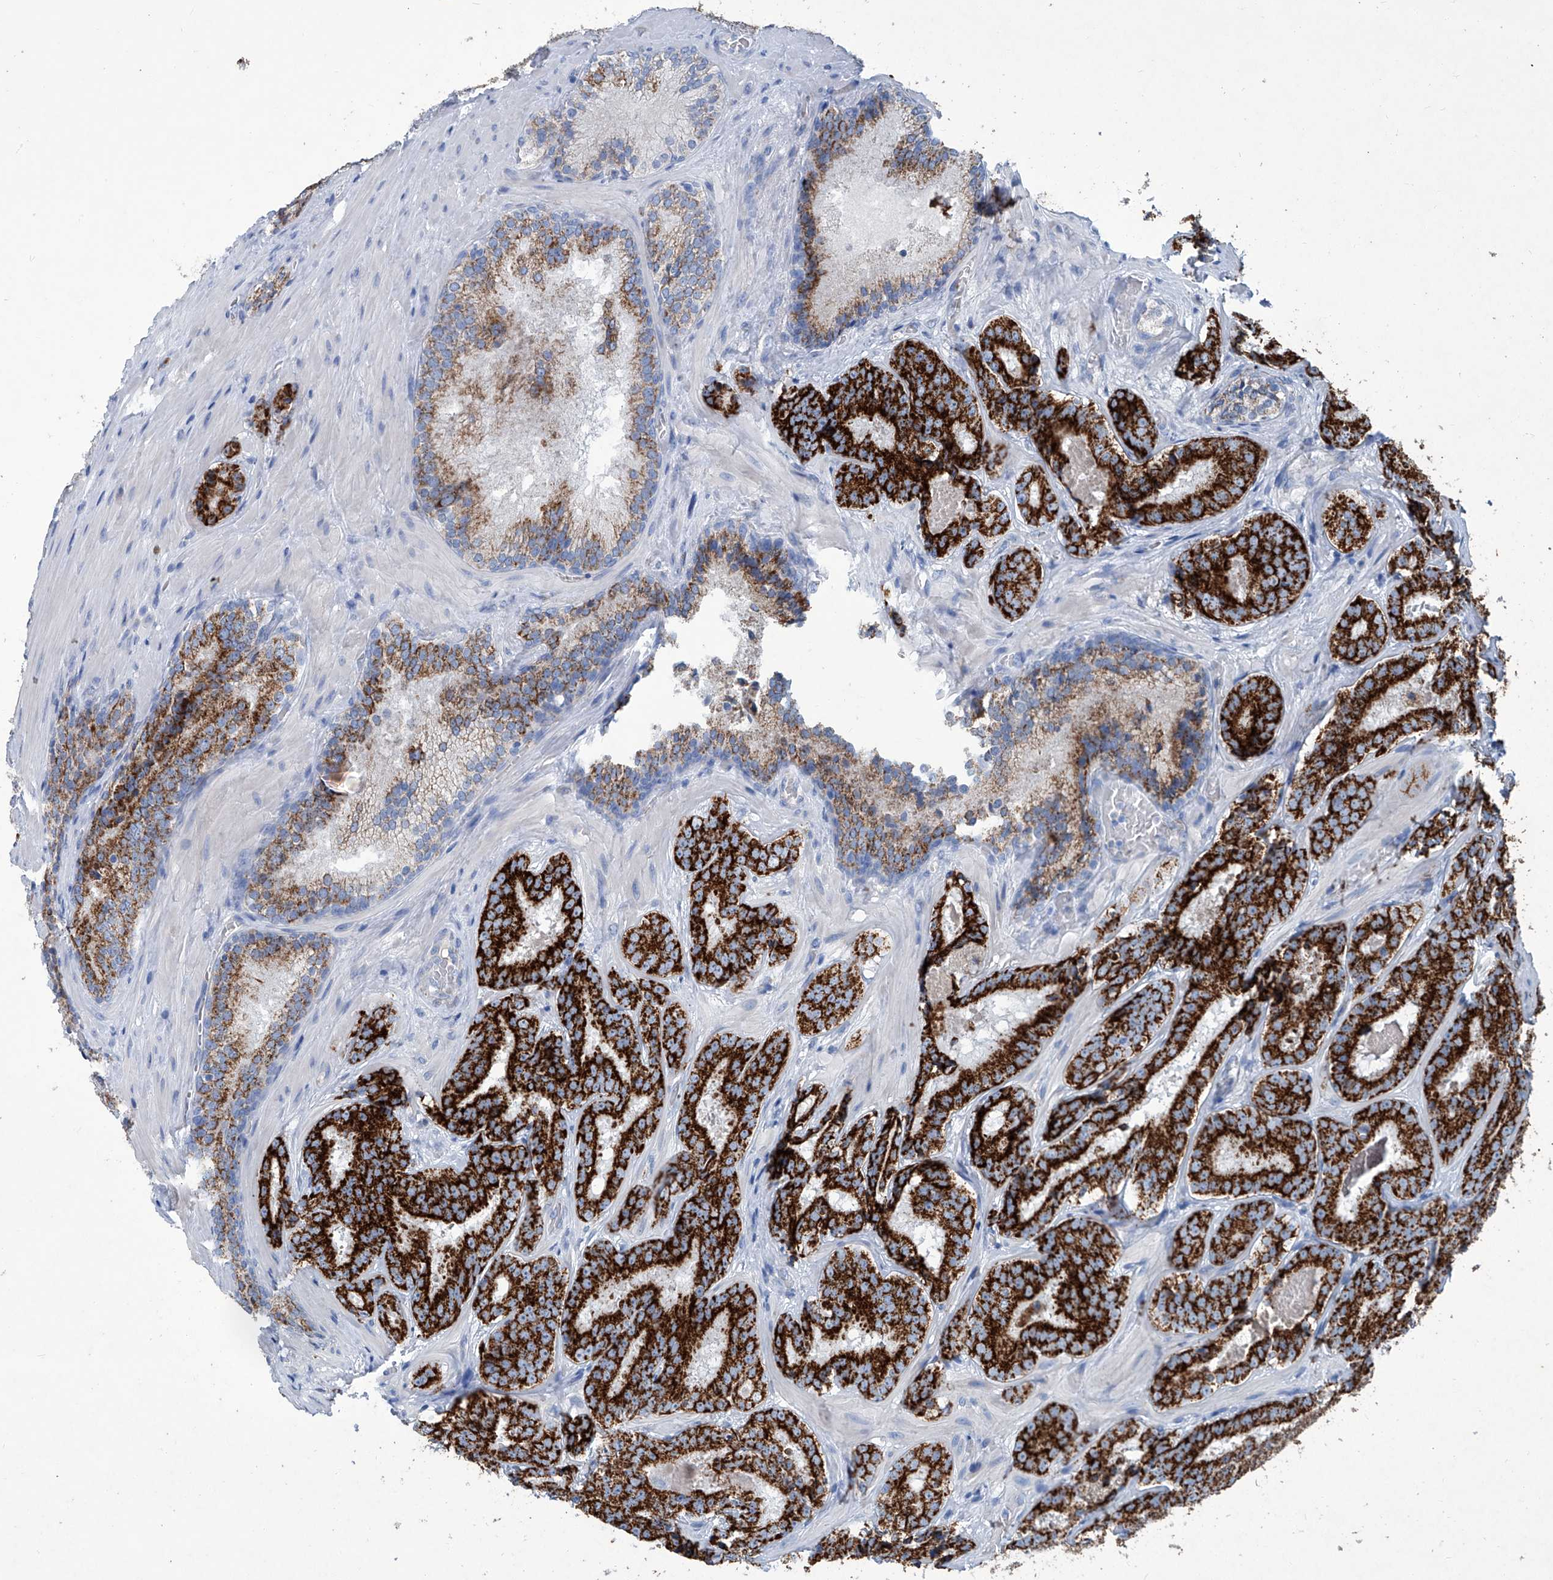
{"staining": {"intensity": "strong", "quantity": ">75%", "location": "cytoplasmic/membranous"}, "tissue": "prostate cancer", "cell_type": "Tumor cells", "image_type": "cancer", "snomed": [{"axis": "morphology", "description": "Adenocarcinoma, High grade"}, {"axis": "topography", "description": "Prostate"}], "caption": "IHC (DAB (3,3'-diaminobenzidine)) staining of human high-grade adenocarcinoma (prostate) demonstrates strong cytoplasmic/membranous protein positivity in approximately >75% of tumor cells.", "gene": "MTARC1", "patient": {"sex": "male", "age": 57}}